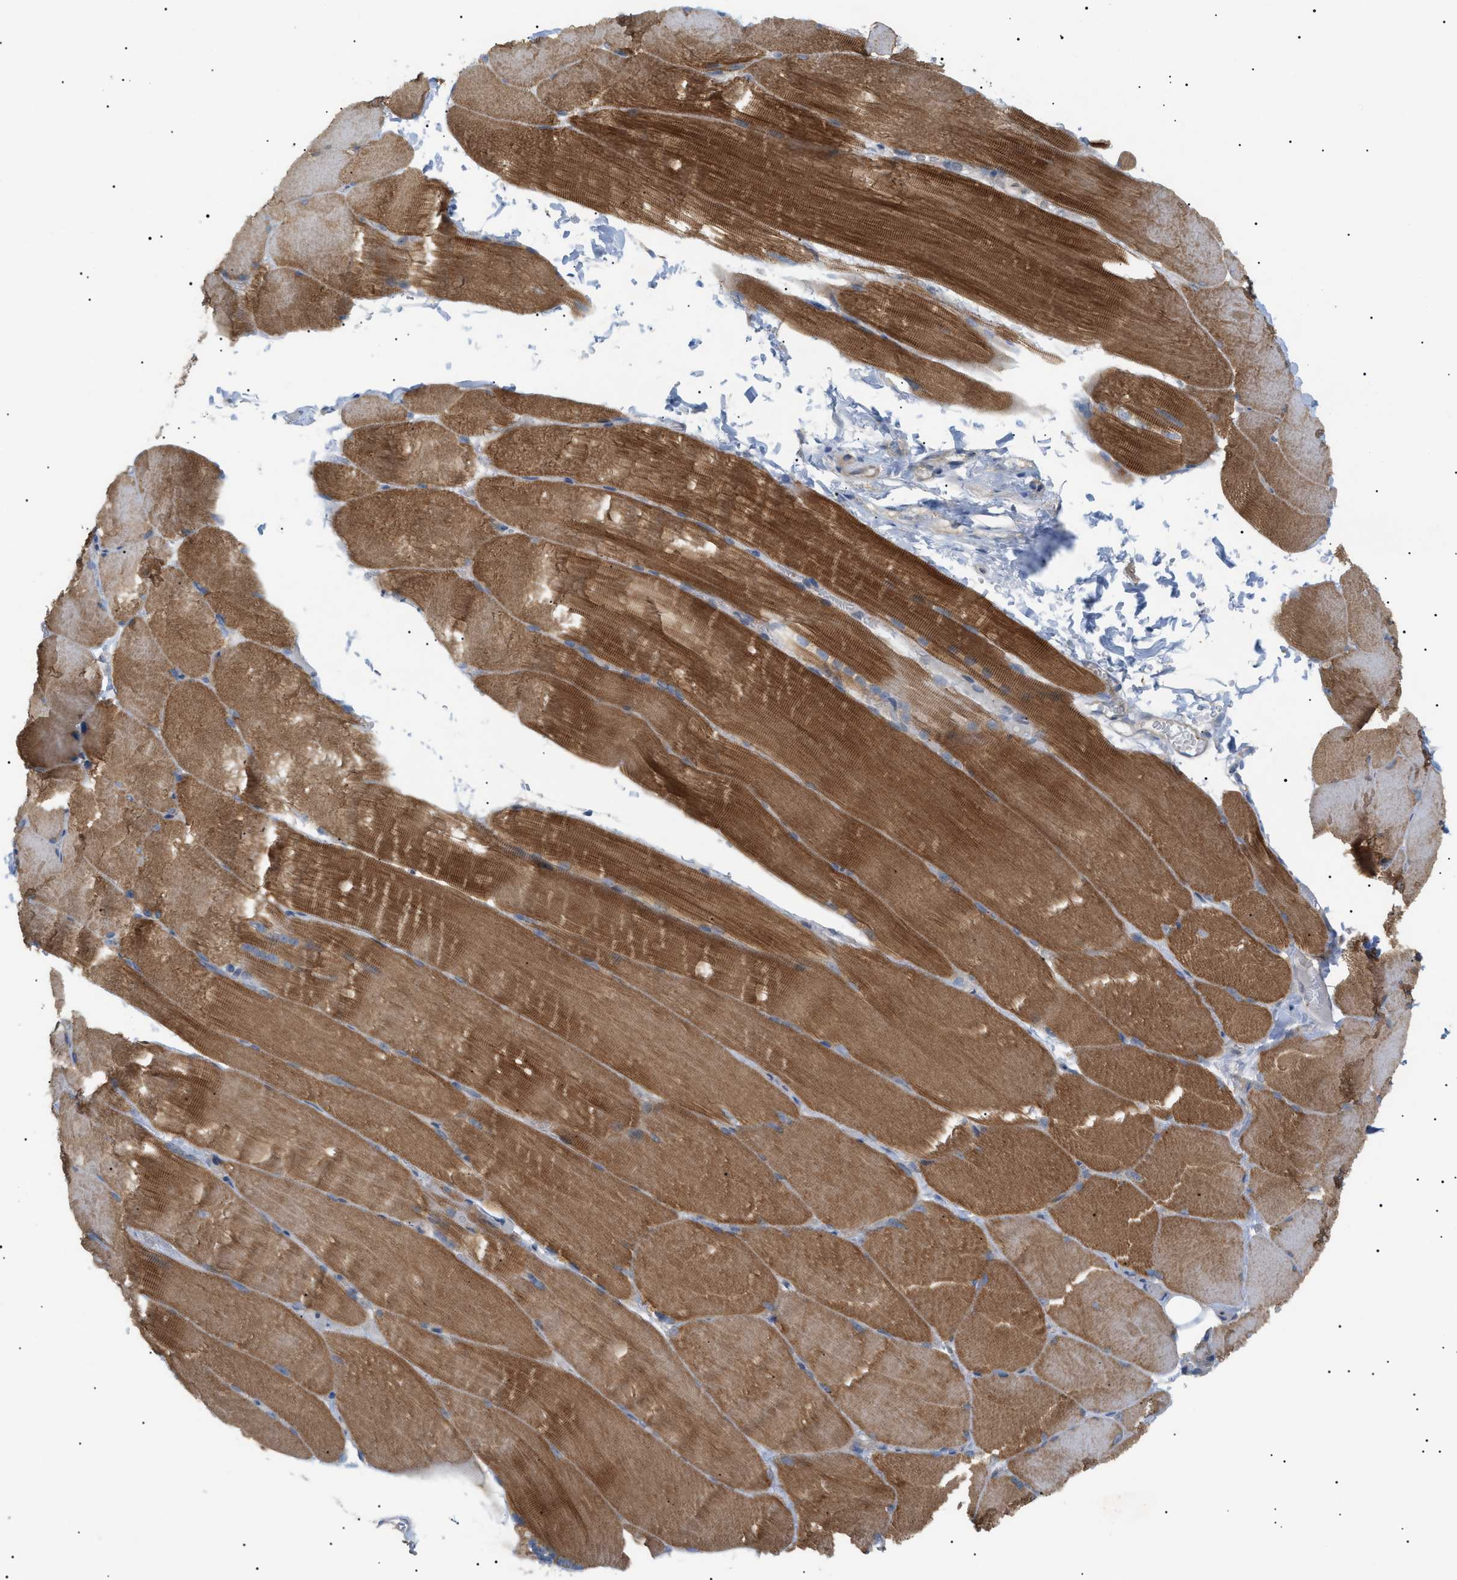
{"staining": {"intensity": "strong", "quantity": ">75%", "location": "cytoplasmic/membranous"}, "tissue": "skeletal muscle", "cell_type": "Myocytes", "image_type": "normal", "snomed": [{"axis": "morphology", "description": "Normal tissue, NOS"}, {"axis": "topography", "description": "Skin"}, {"axis": "topography", "description": "Skeletal muscle"}], "caption": "Skeletal muscle stained with a brown dye reveals strong cytoplasmic/membranous positive expression in about >75% of myocytes.", "gene": "IRS2", "patient": {"sex": "male", "age": 83}}